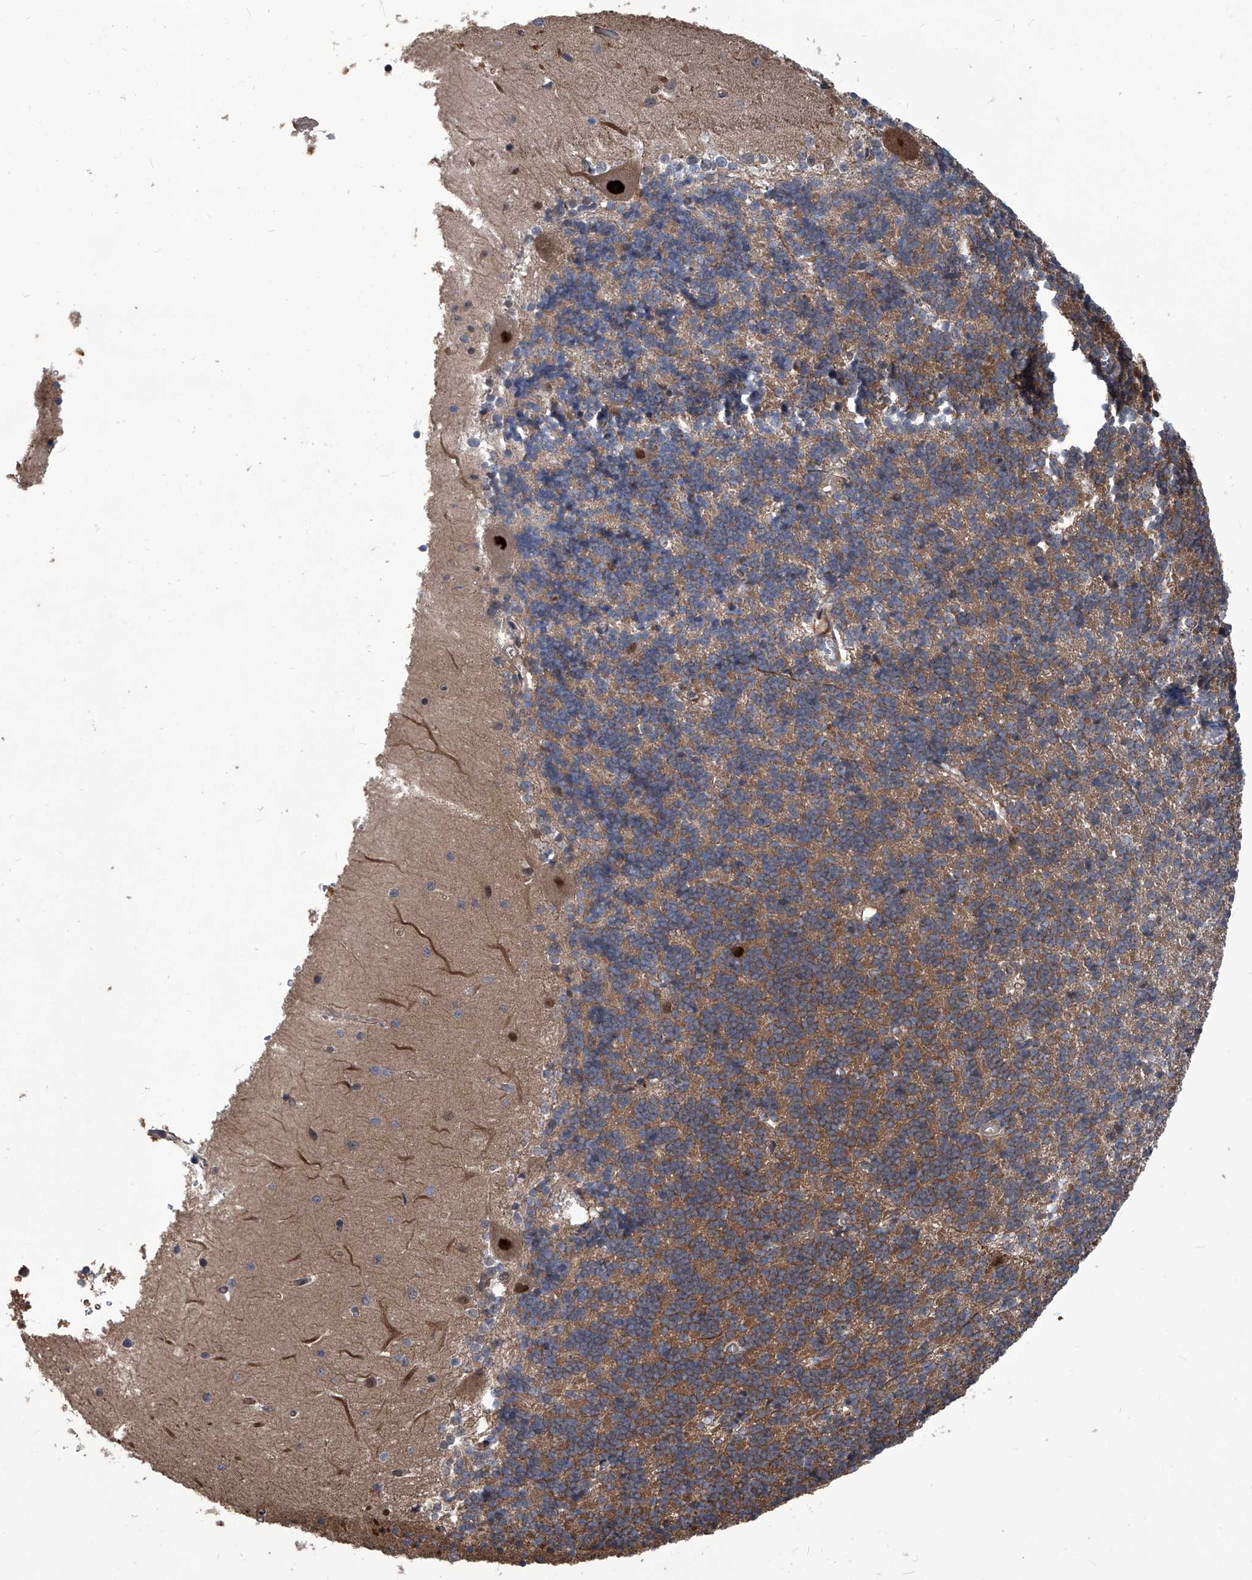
{"staining": {"intensity": "moderate", "quantity": "25%-75%", "location": "cytoplasmic/membranous"}, "tissue": "cerebellum", "cell_type": "Cells in granular layer", "image_type": "normal", "snomed": [{"axis": "morphology", "description": "Normal tissue, NOS"}, {"axis": "topography", "description": "Cerebellum"}], "caption": "A brown stain highlights moderate cytoplasmic/membranous staining of a protein in cells in granular layer of unremarkable human cerebellum. The protein of interest is shown in brown color, while the nuclei are stained blue.", "gene": "PSMB1", "patient": {"sex": "male", "age": 37}}